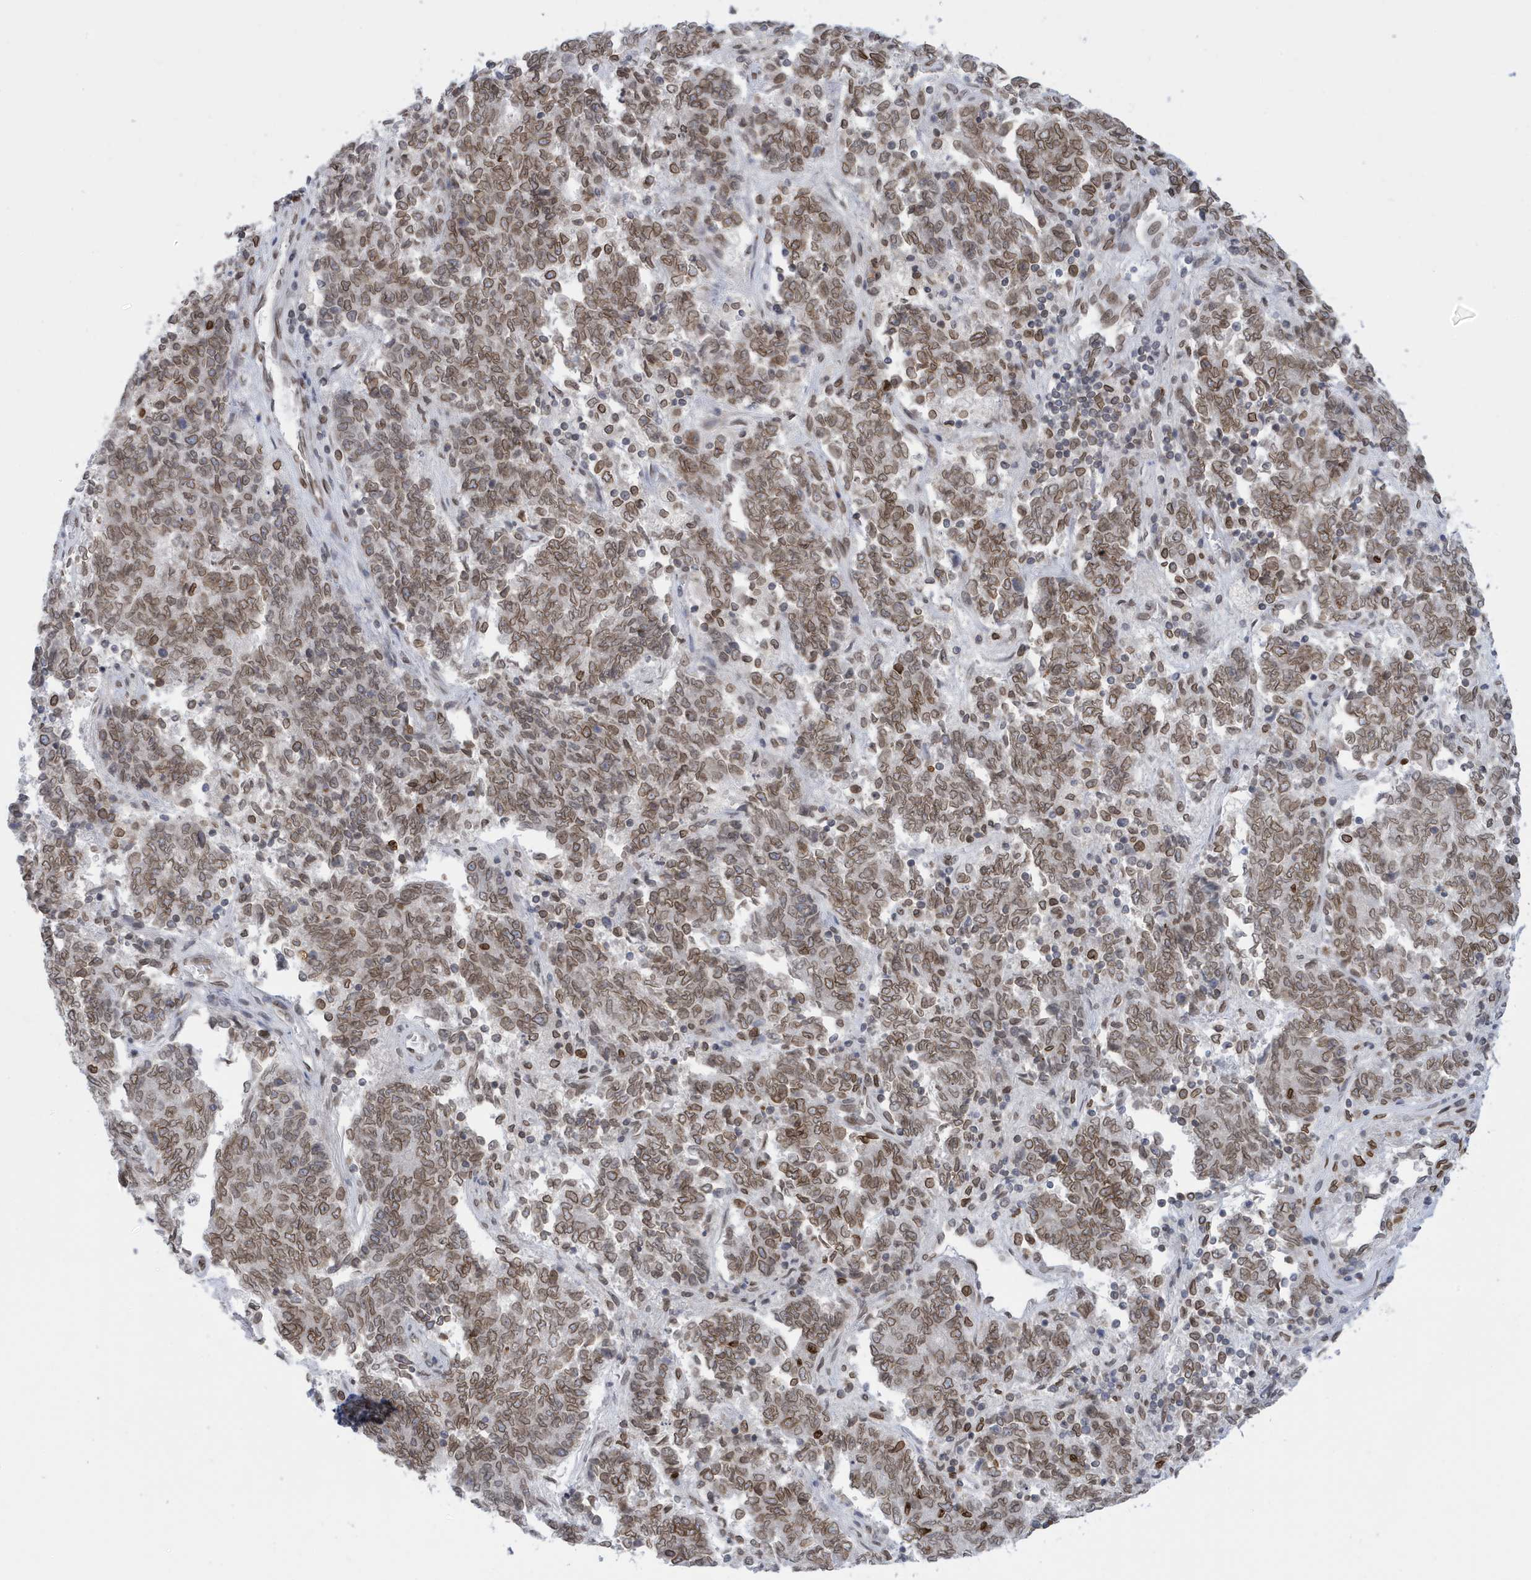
{"staining": {"intensity": "moderate", "quantity": ">75%", "location": "cytoplasmic/membranous,nuclear"}, "tissue": "endometrial cancer", "cell_type": "Tumor cells", "image_type": "cancer", "snomed": [{"axis": "morphology", "description": "Adenocarcinoma, NOS"}, {"axis": "topography", "description": "Endometrium"}], "caption": "Human endometrial cancer stained with a brown dye reveals moderate cytoplasmic/membranous and nuclear positive staining in about >75% of tumor cells.", "gene": "PCYT1A", "patient": {"sex": "female", "age": 80}}